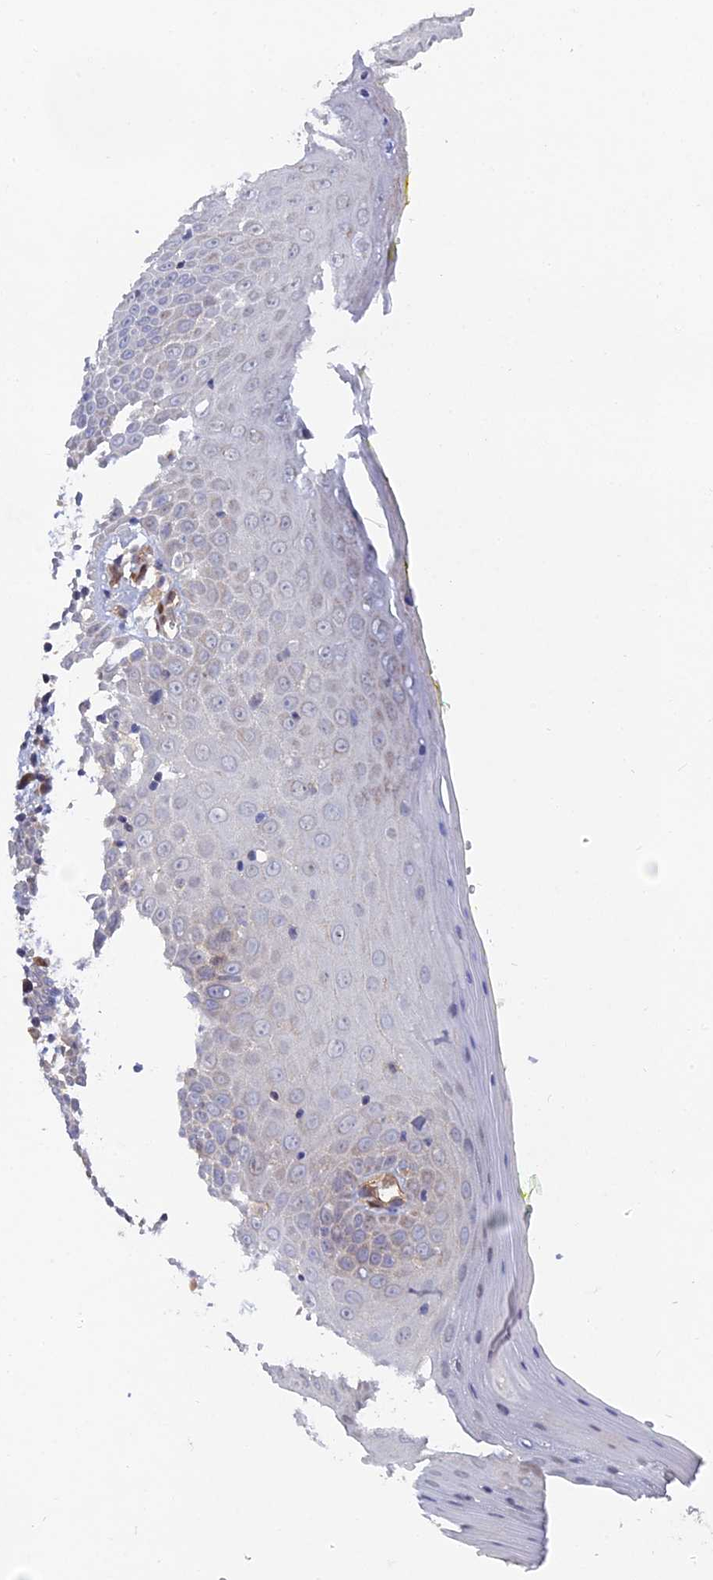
{"staining": {"intensity": "moderate", "quantity": "<25%", "location": "nuclear"}, "tissue": "oral mucosa", "cell_type": "Squamous epithelial cells", "image_type": "normal", "snomed": [{"axis": "morphology", "description": "Normal tissue, NOS"}, {"axis": "morphology", "description": "Squamous cell carcinoma, NOS"}, {"axis": "topography", "description": "Oral tissue"}, {"axis": "topography", "description": "Head-Neck"}], "caption": "Brown immunohistochemical staining in benign human oral mucosa exhibits moderate nuclear staining in approximately <25% of squamous epithelial cells.", "gene": "UNC5D", "patient": {"sex": "female", "age": 70}}